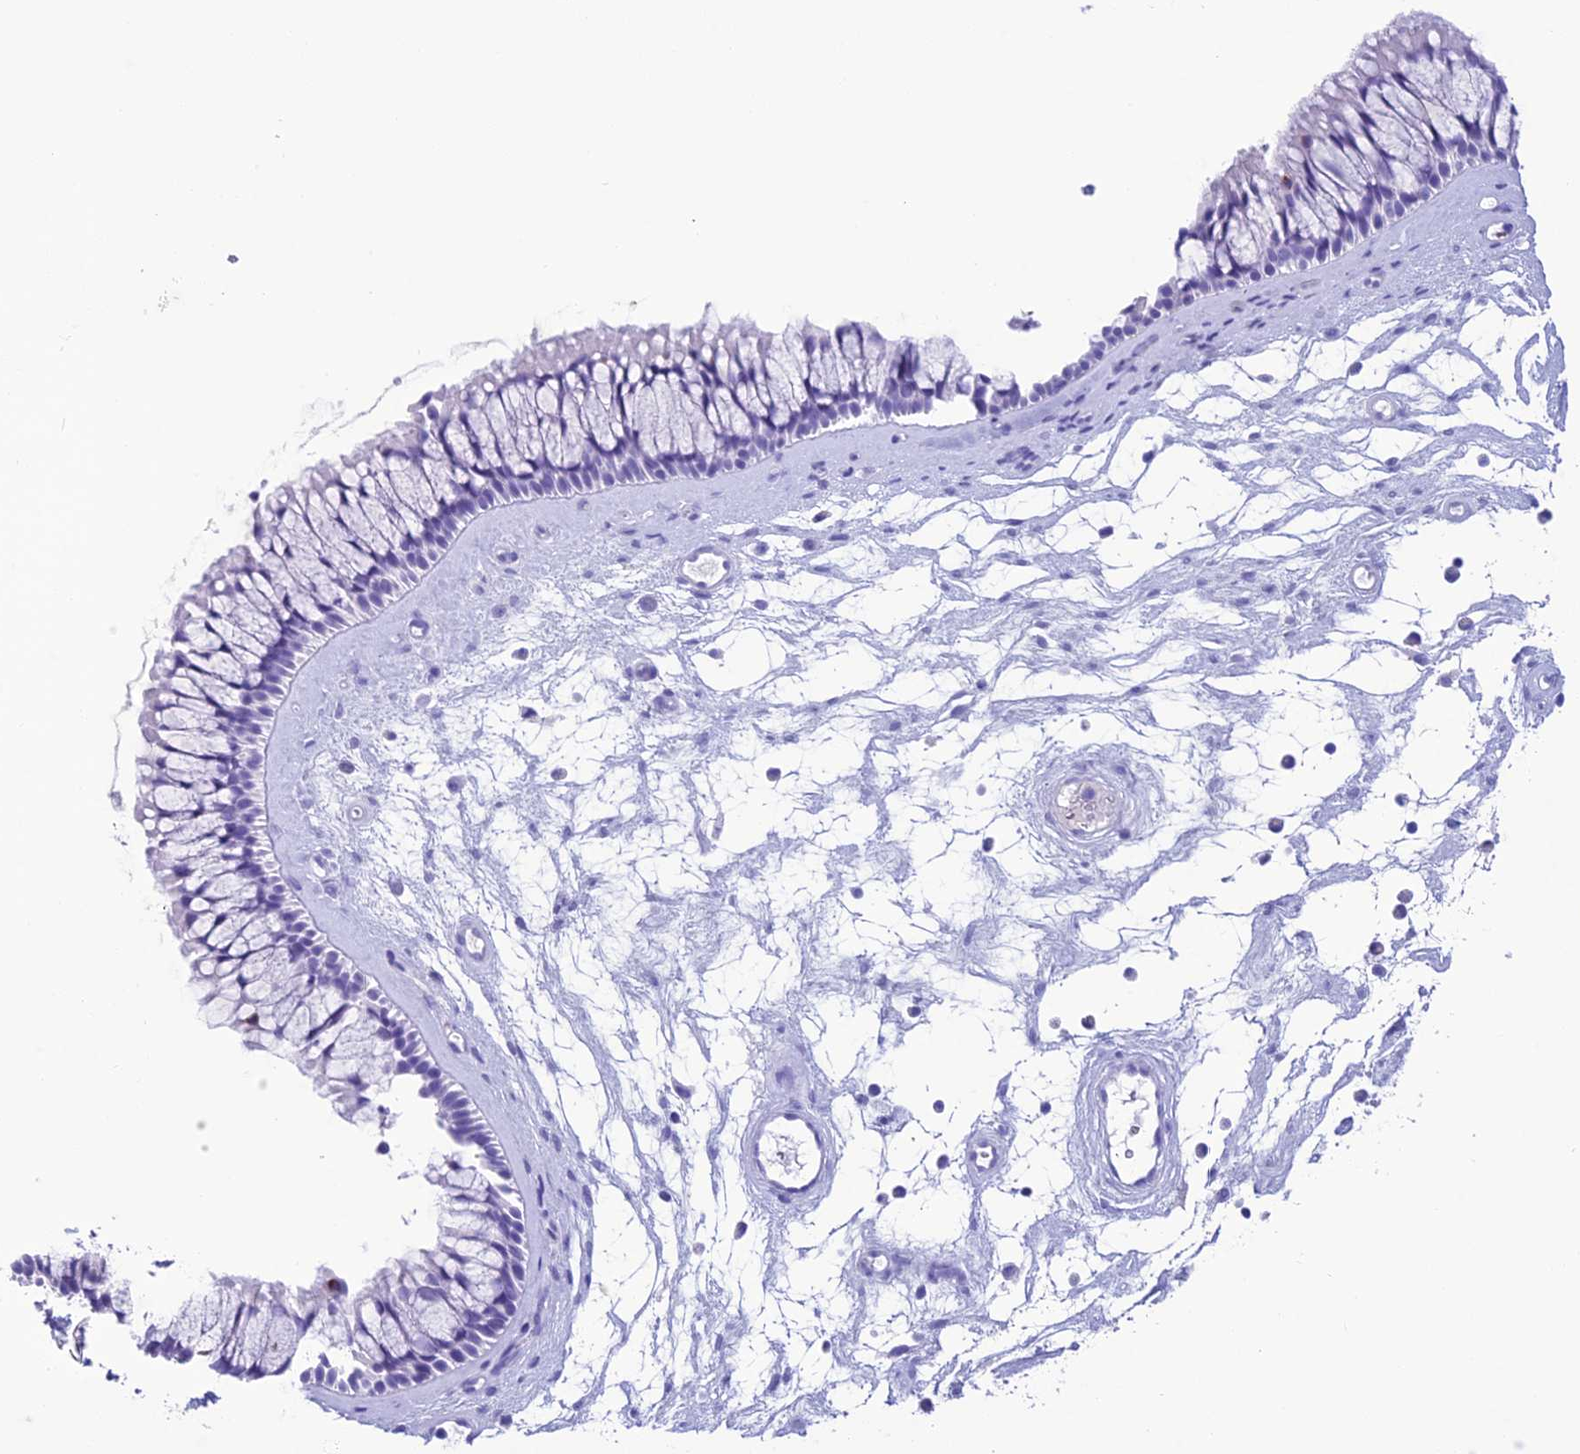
{"staining": {"intensity": "negative", "quantity": "none", "location": "none"}, "tissue": "nasopharynx", "cell_type": "Respiratory epithelial cells", "image_type": "normal", "snomed": [{"axis": "morphology", "description": "Normal tissue, NOS"}, {"axis": "topography", "description": "Nasopharynx"}], "caption": "High magnification brightfield microscopy of benign nasopharynx stained with DAB (3,3'-diaminobenzidine) (brown) and counterstained with hematoxylin (blue): respiratory epithelial cells show no significant expression.", "gene": "TRAM1L1", "patient": {"sex": "male", "age": 64}}